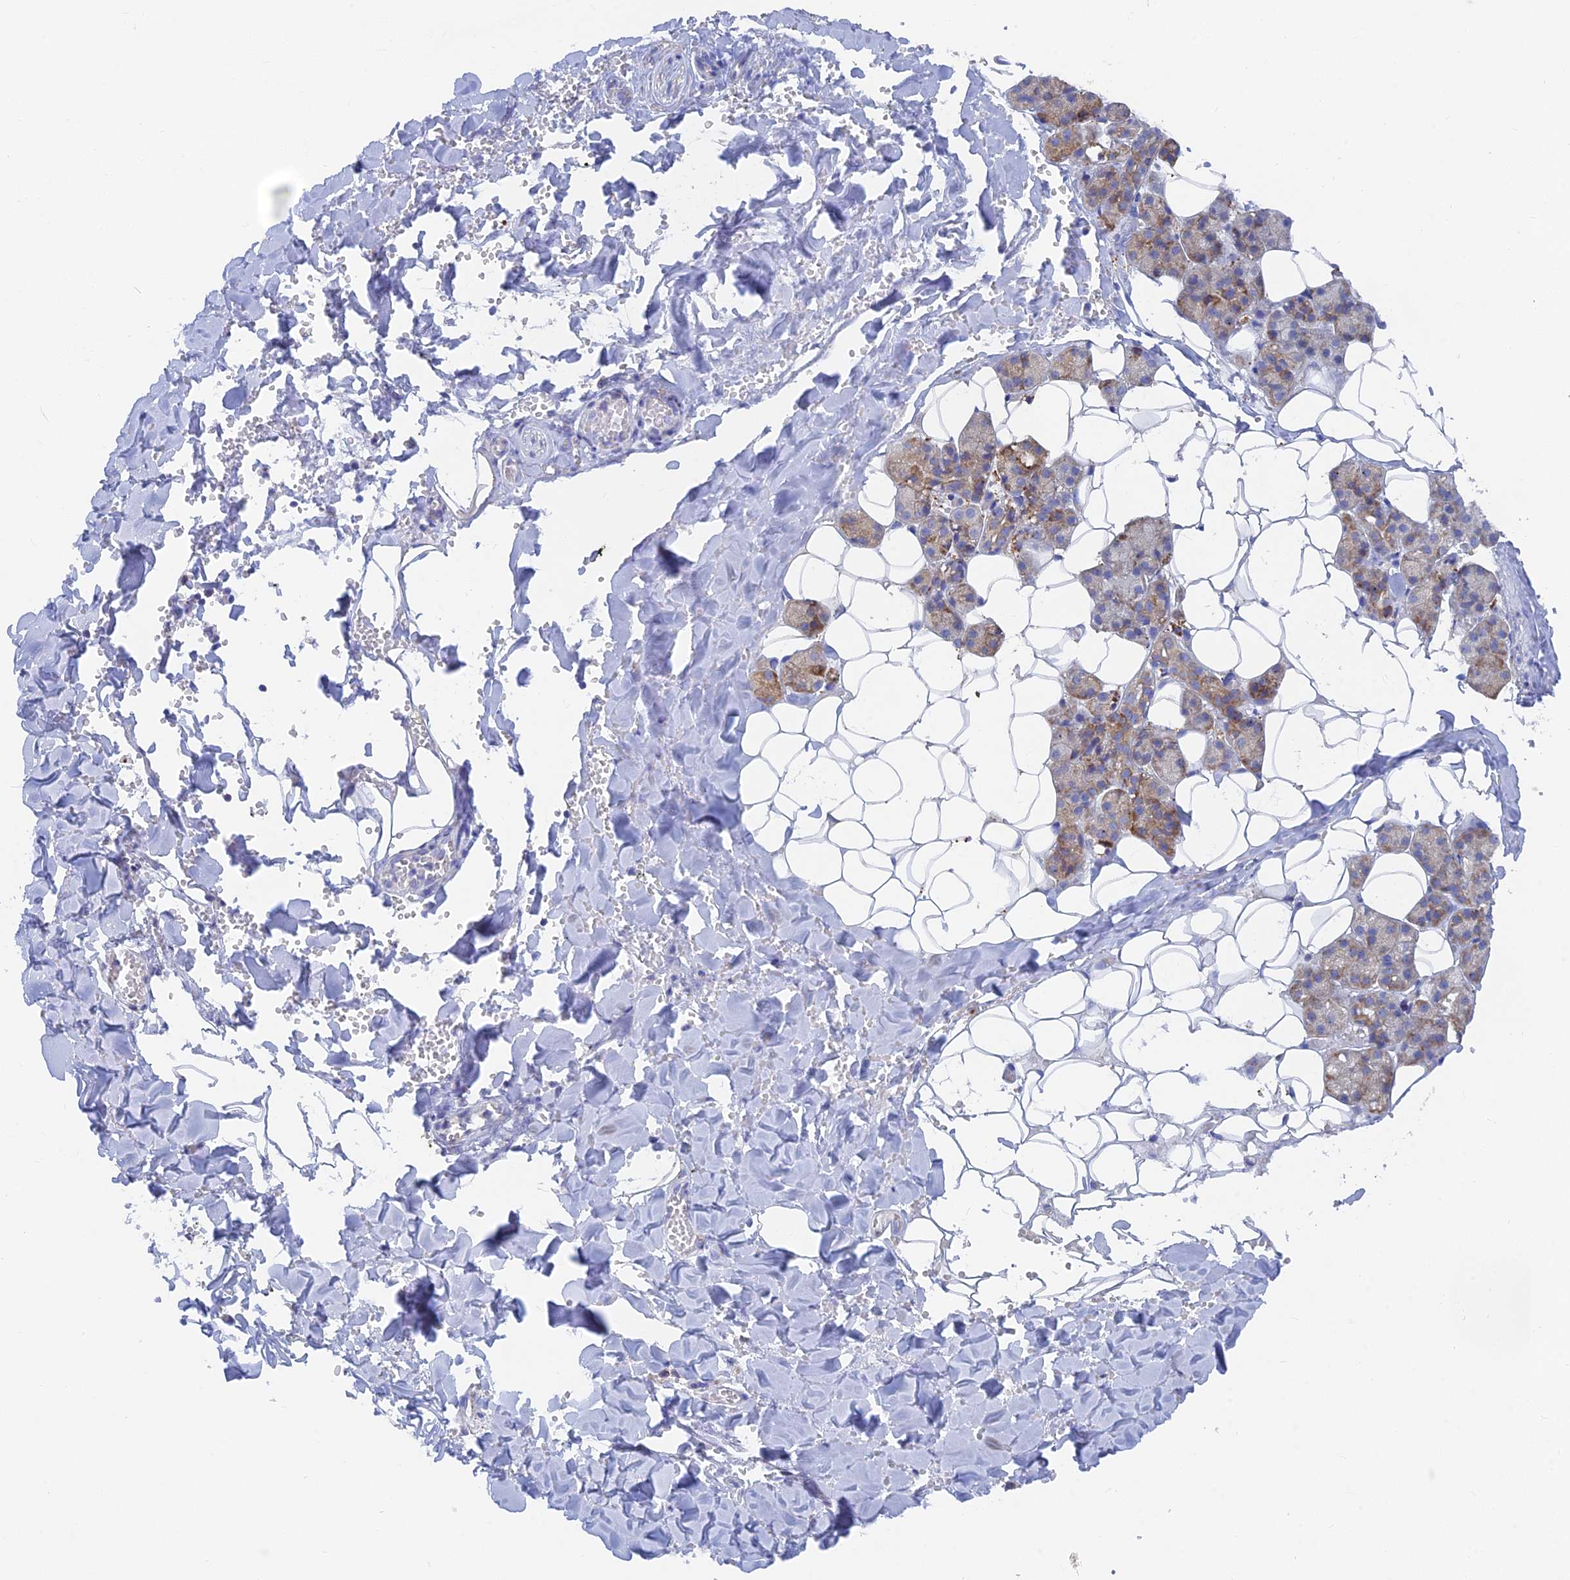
{"staining": {"intensity": "weak", "quantity": "25%-75%", "location": "cytoplasmic/membranous"}, "tissue": "salivary gland", "cell_type": "Glandular cells", "image_type": "normal", "snomed": [{"axis": "morphology", "description": "Normal tissue, NOS"}, {"axis": "topography", "description": "Salivary gland"}], "caption": "Protein expression analysis of normal human salivary gland reveals weak cytoplasmic/membranous positivity in approximately 25%-75% of glandular cells. (Brightfield microscopy of DAB IHC at high magnification).", "gene": "WDR35", "patient": {"sex": "female", "age": 33}}